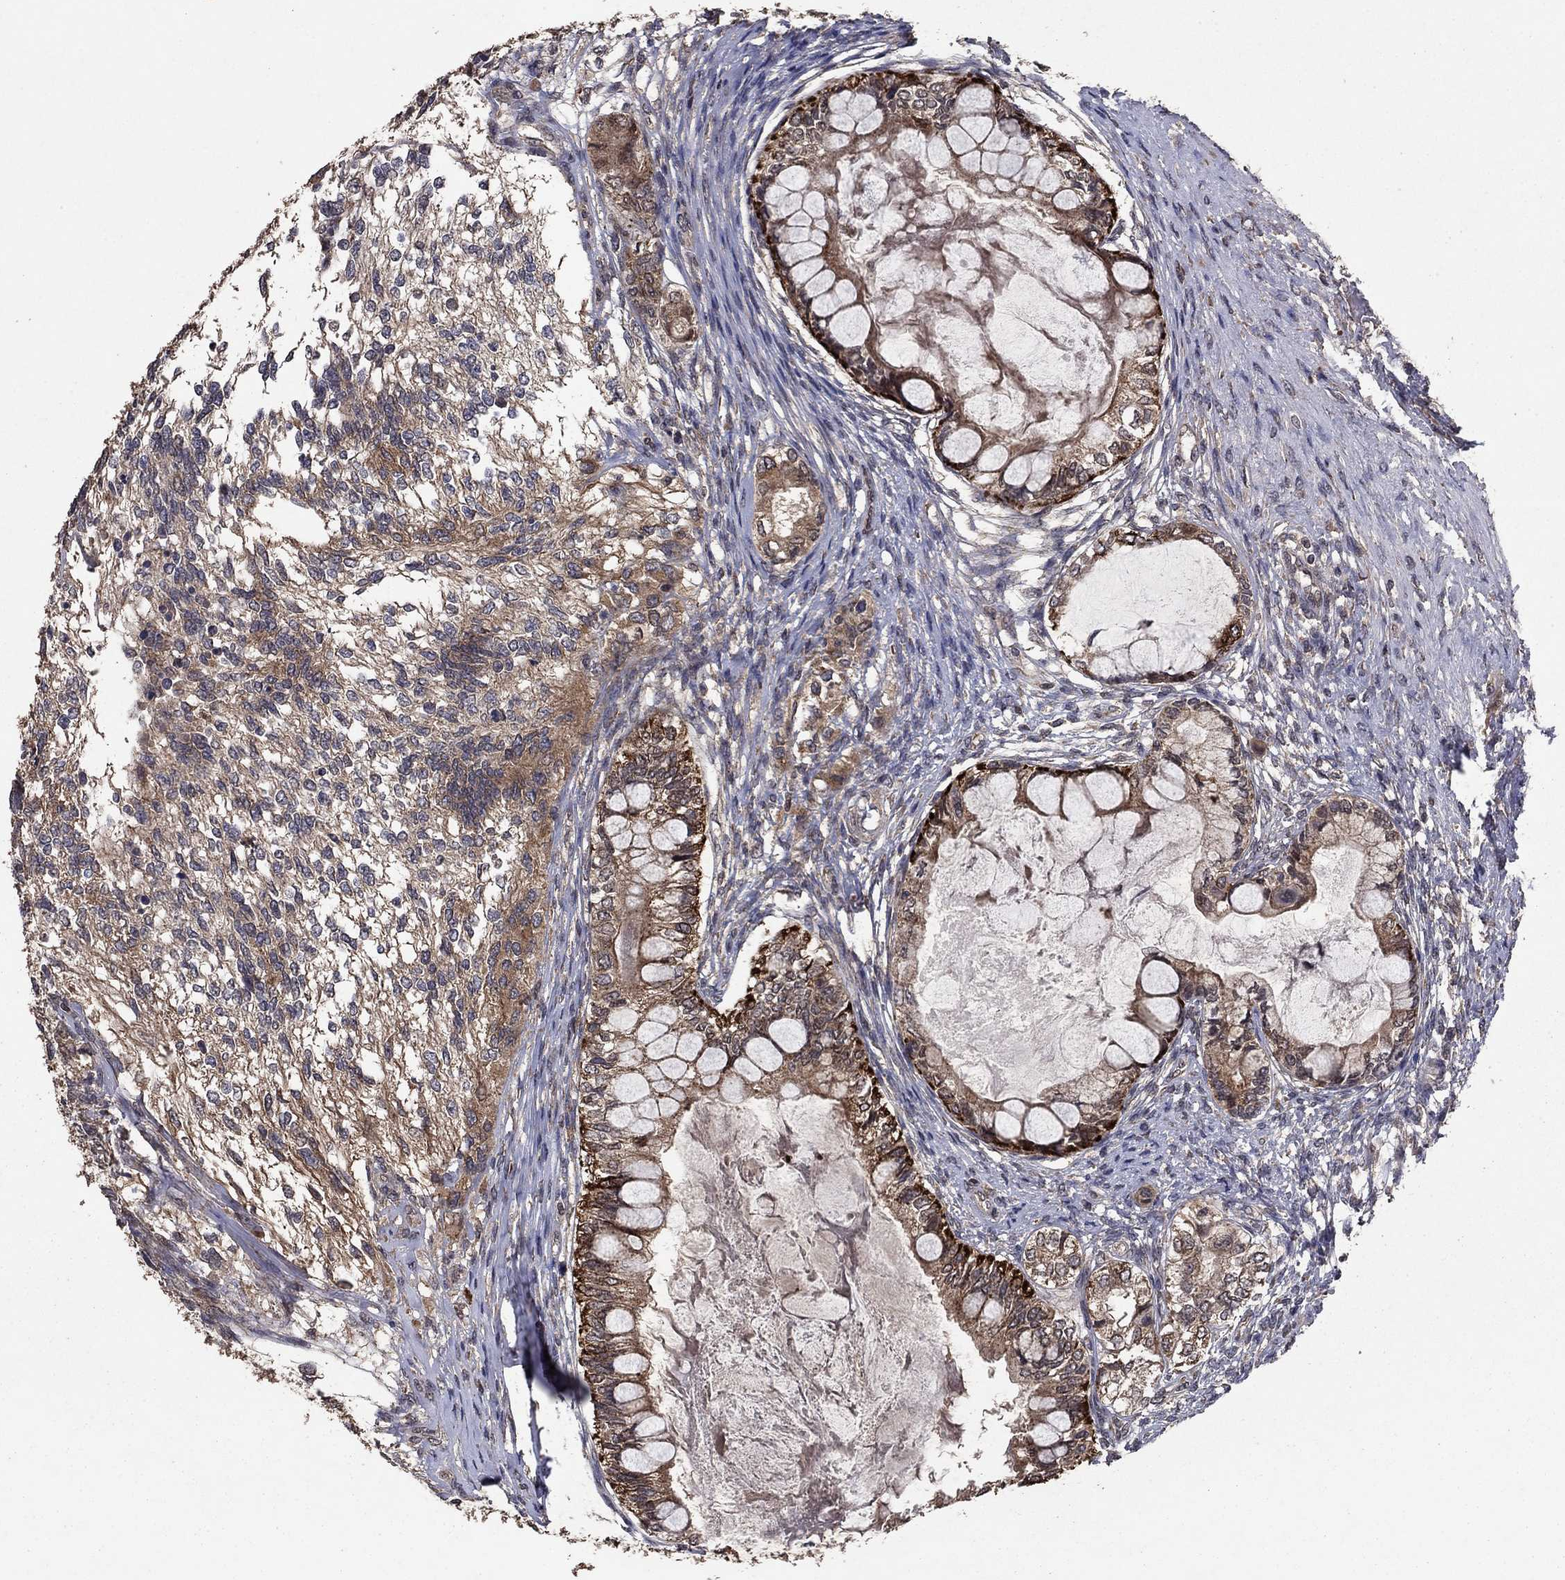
{"staining": {"intensity": "weak", "quantity": ">75%", "location": "cytoplasmic/membranous"}, "tissue": "testis cancer", "cell_type": "Tumor cells", "image_type": "cancer", "snomed": [{"axis": "morphology", "description": "Seminoma, NOS"}, {"axis": "morphology", "description": "Carcinoma, Embryonal, NOS"}, {"axis": "topography", "description": "Testis"}], "caption": "Testis cancer was stained to show a protein in brown. There is low levels of weak cytoplasmic/membranous expression in approximately >75% of tumor cells.", "gene": "DHRS1", "patient": {"sex": "male", "age": 41}}